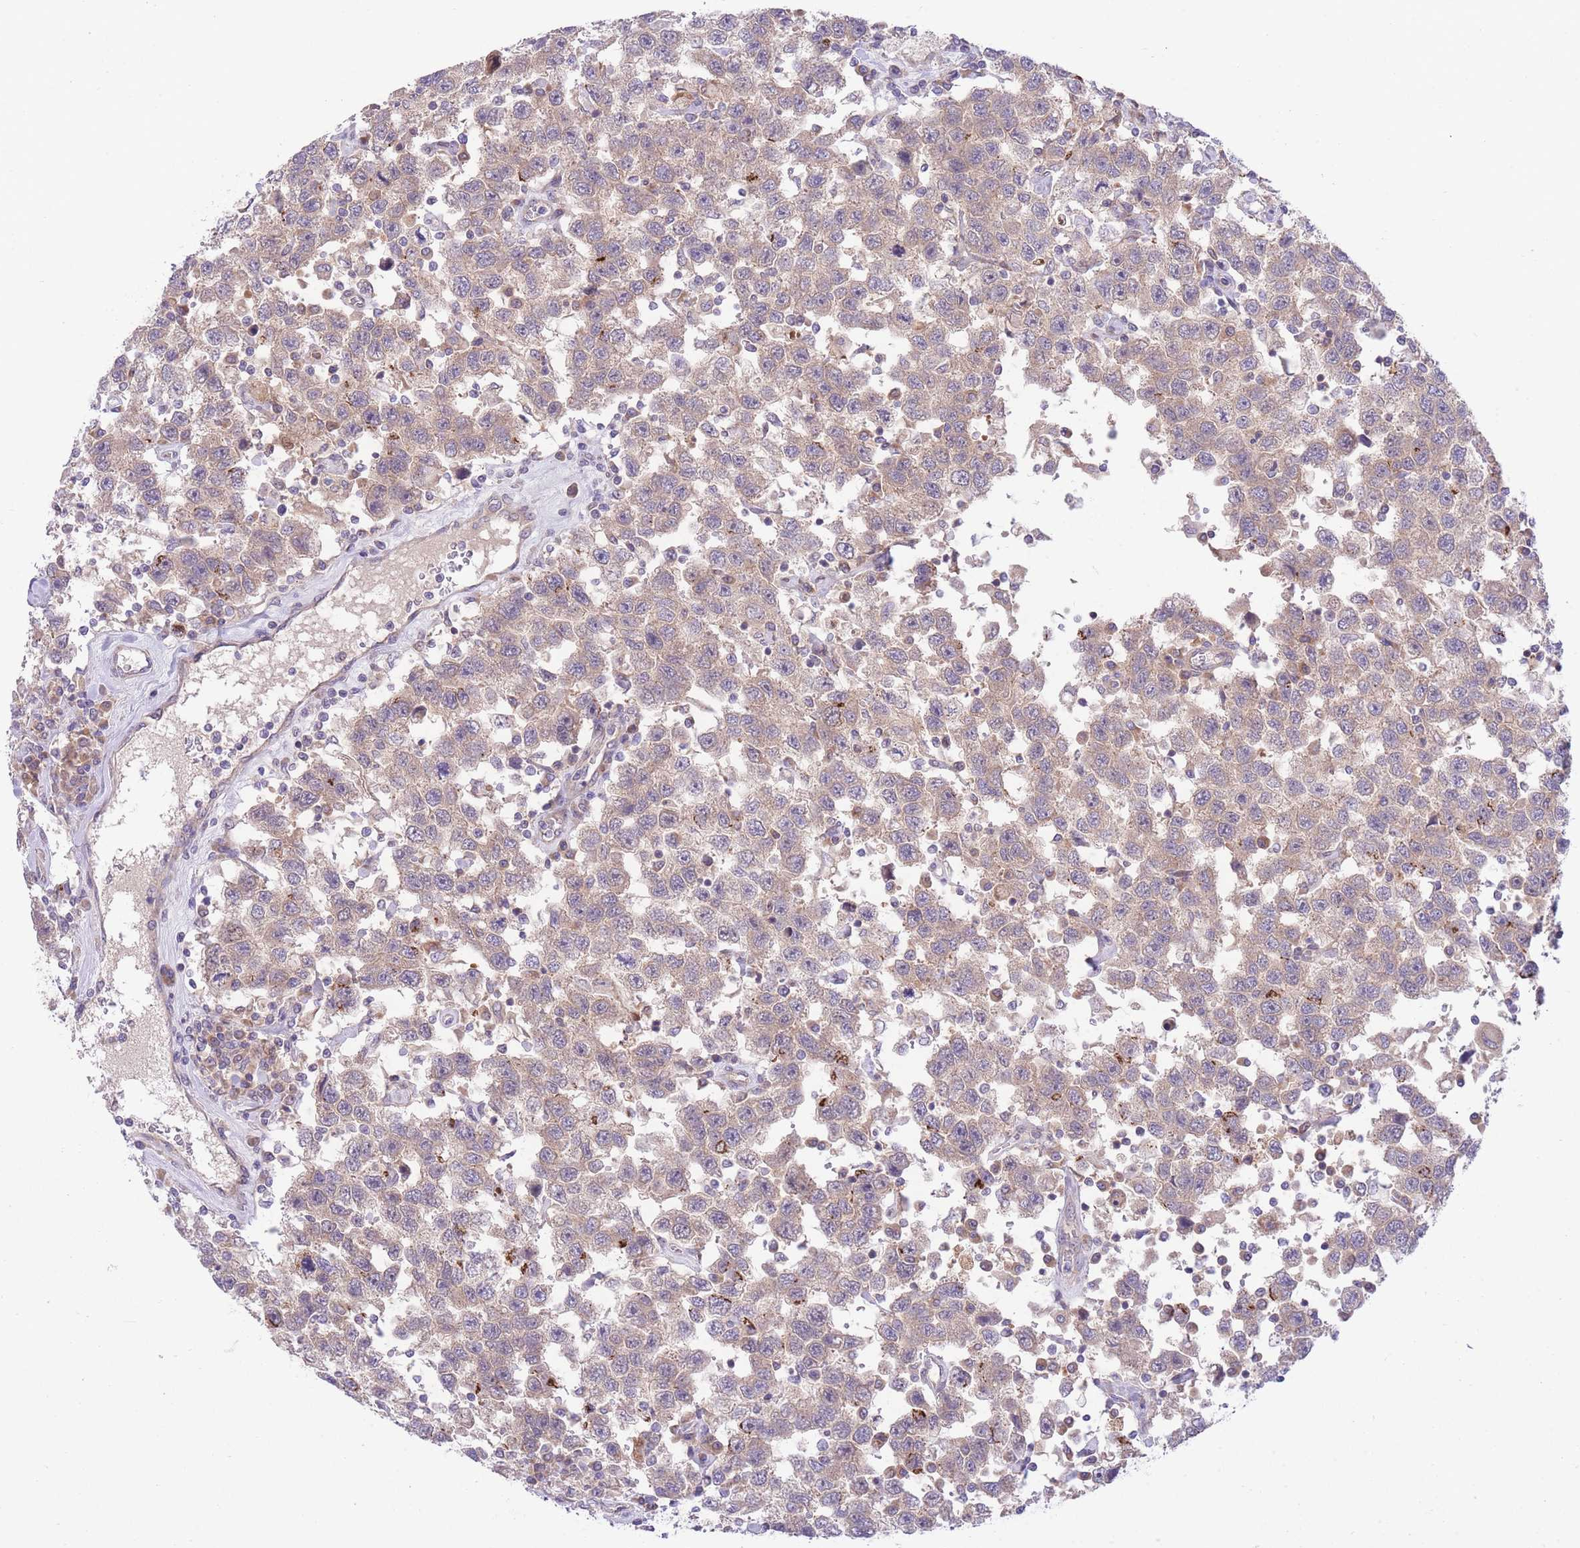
{"staining": {"intensity": "weak", "quantity": "25%-75%", "location": "cytoplasmic/membranous"}, "tissue": "testis cancer", "cell_type": "Tumor cells", "image_type": "cancer", "snomed": [{"axis": "morphology", "description": "Seminoma, NOS"}, {"axis": "topography", "description": "Testis"}], "caption": "Seminoma (testis) was stained to show a protein in brown. There is low levels of weak cytoplasmic/membranous staining in approximately 25%-75% of tumor cells.", "gene": "CHAC1", "patient": {"sex": "male", "age": 41}}